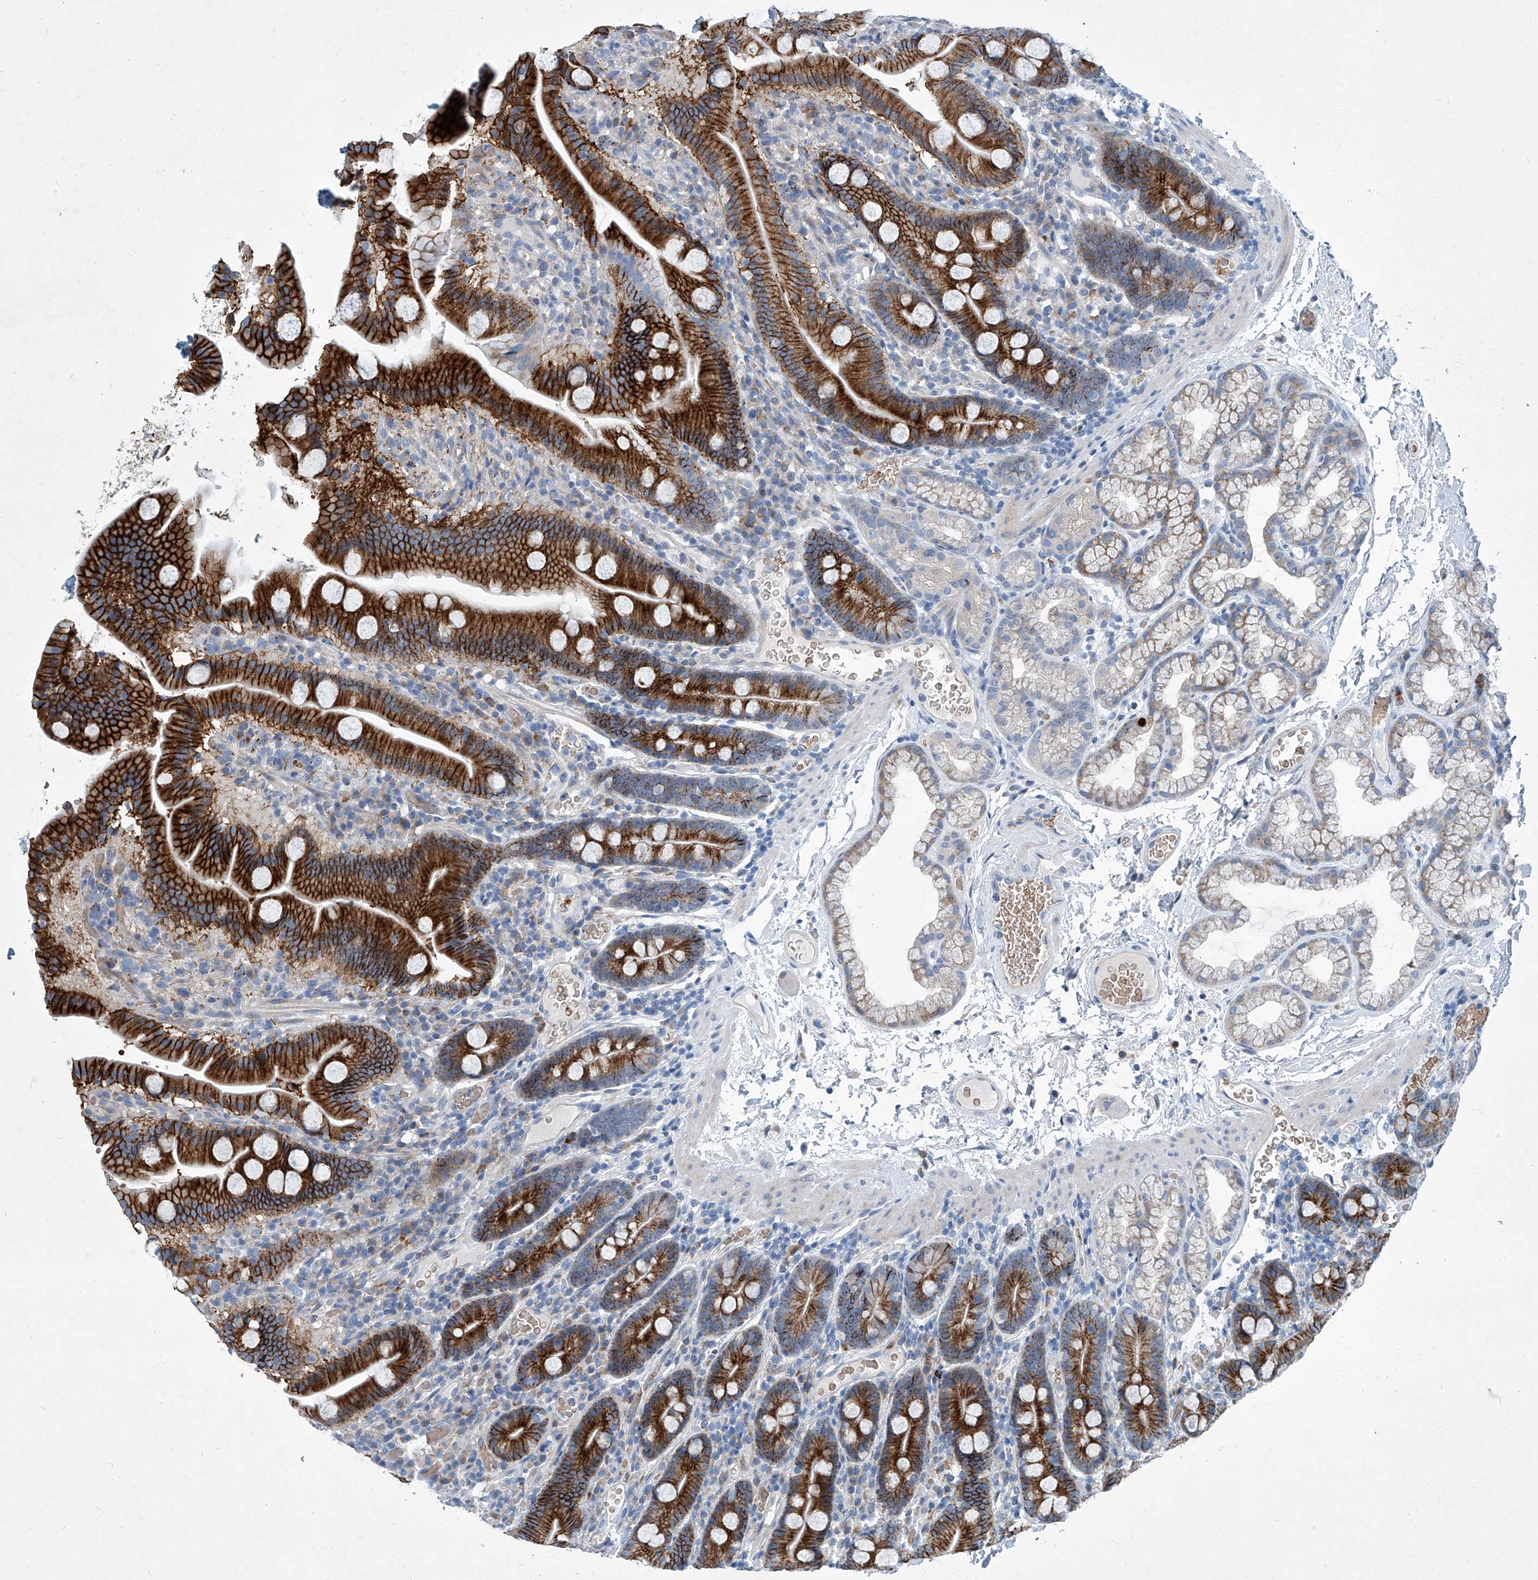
{"staining": {"intensity": "strong", "quantity": ">75%", "location": "cytoplasmic/membranous"}, "tissue": "duodenum", "cell_type": "Glandular cells", "image_type": "normal", "snomed": [{"axis": "morphology", "description": "Normal tissue, NOS"}, {"axis": "topography", "description": "Duodenum"}], "caption": "Immunohistochemical staining of benign duodenum shows >75% levels of strong cytoplasmic/membranous protein positivity in approximately >75% of glandular cells.", "gene": "FPR2", "patient": {"sex": "male", "age": 55}}